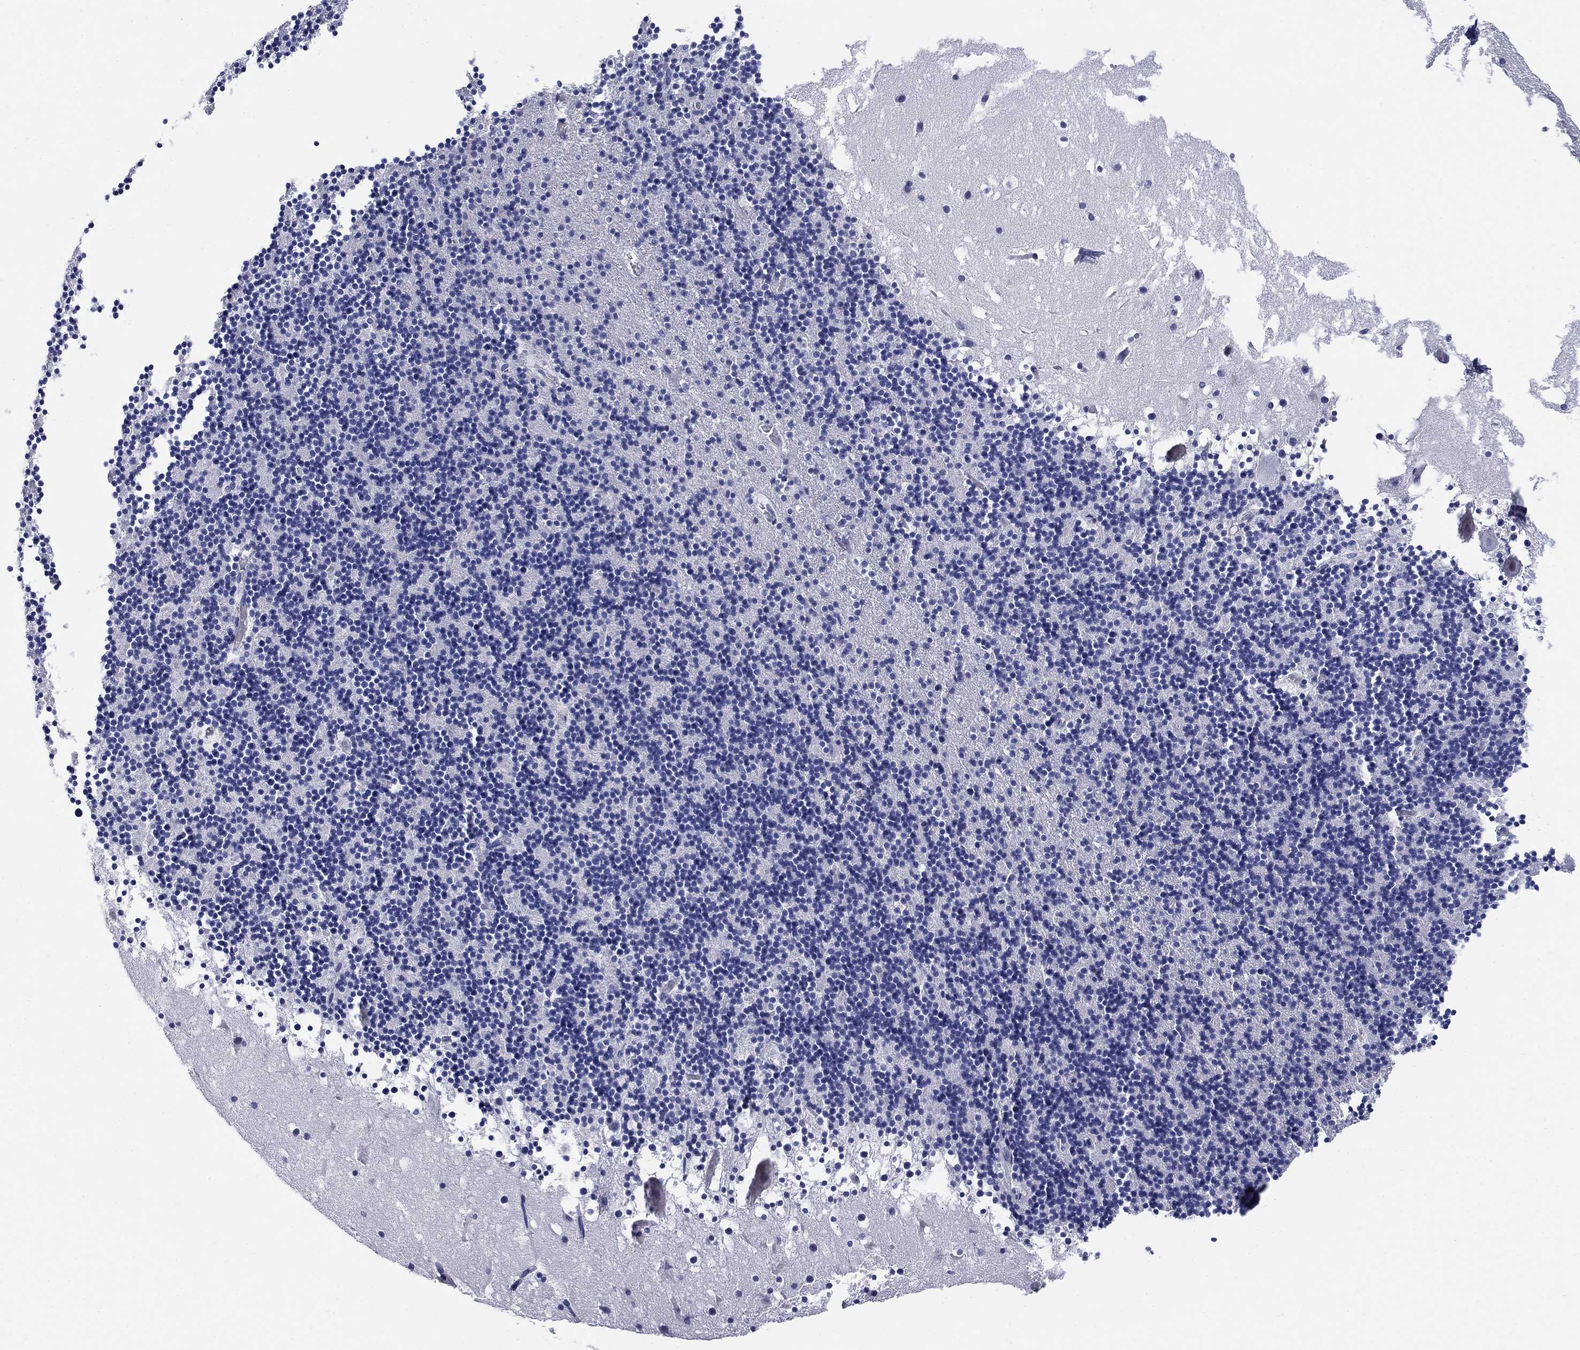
{"staining": {"intensity": "negative", "quantity": "none", "location": "none"}, "tissue": "cerebellum", "cell_type": "Cells in granular layer", "image_type": "normal", "snomed": [{"axis": "morphology", "description": "Normal tissue, NOS"}, {"axis": "topography", "description": "Cerebellum"}], "caption": "DAB (3,3'-diaminobenzidine) immunohistochemical staining of normal cerebellum demonstrates no significant positivity in cells in granular layer. (Brightfield microscopy of DAB IHC at high magnification).", "gene": "HEATR4", "patient": {"sex": "male", "age": 37}}